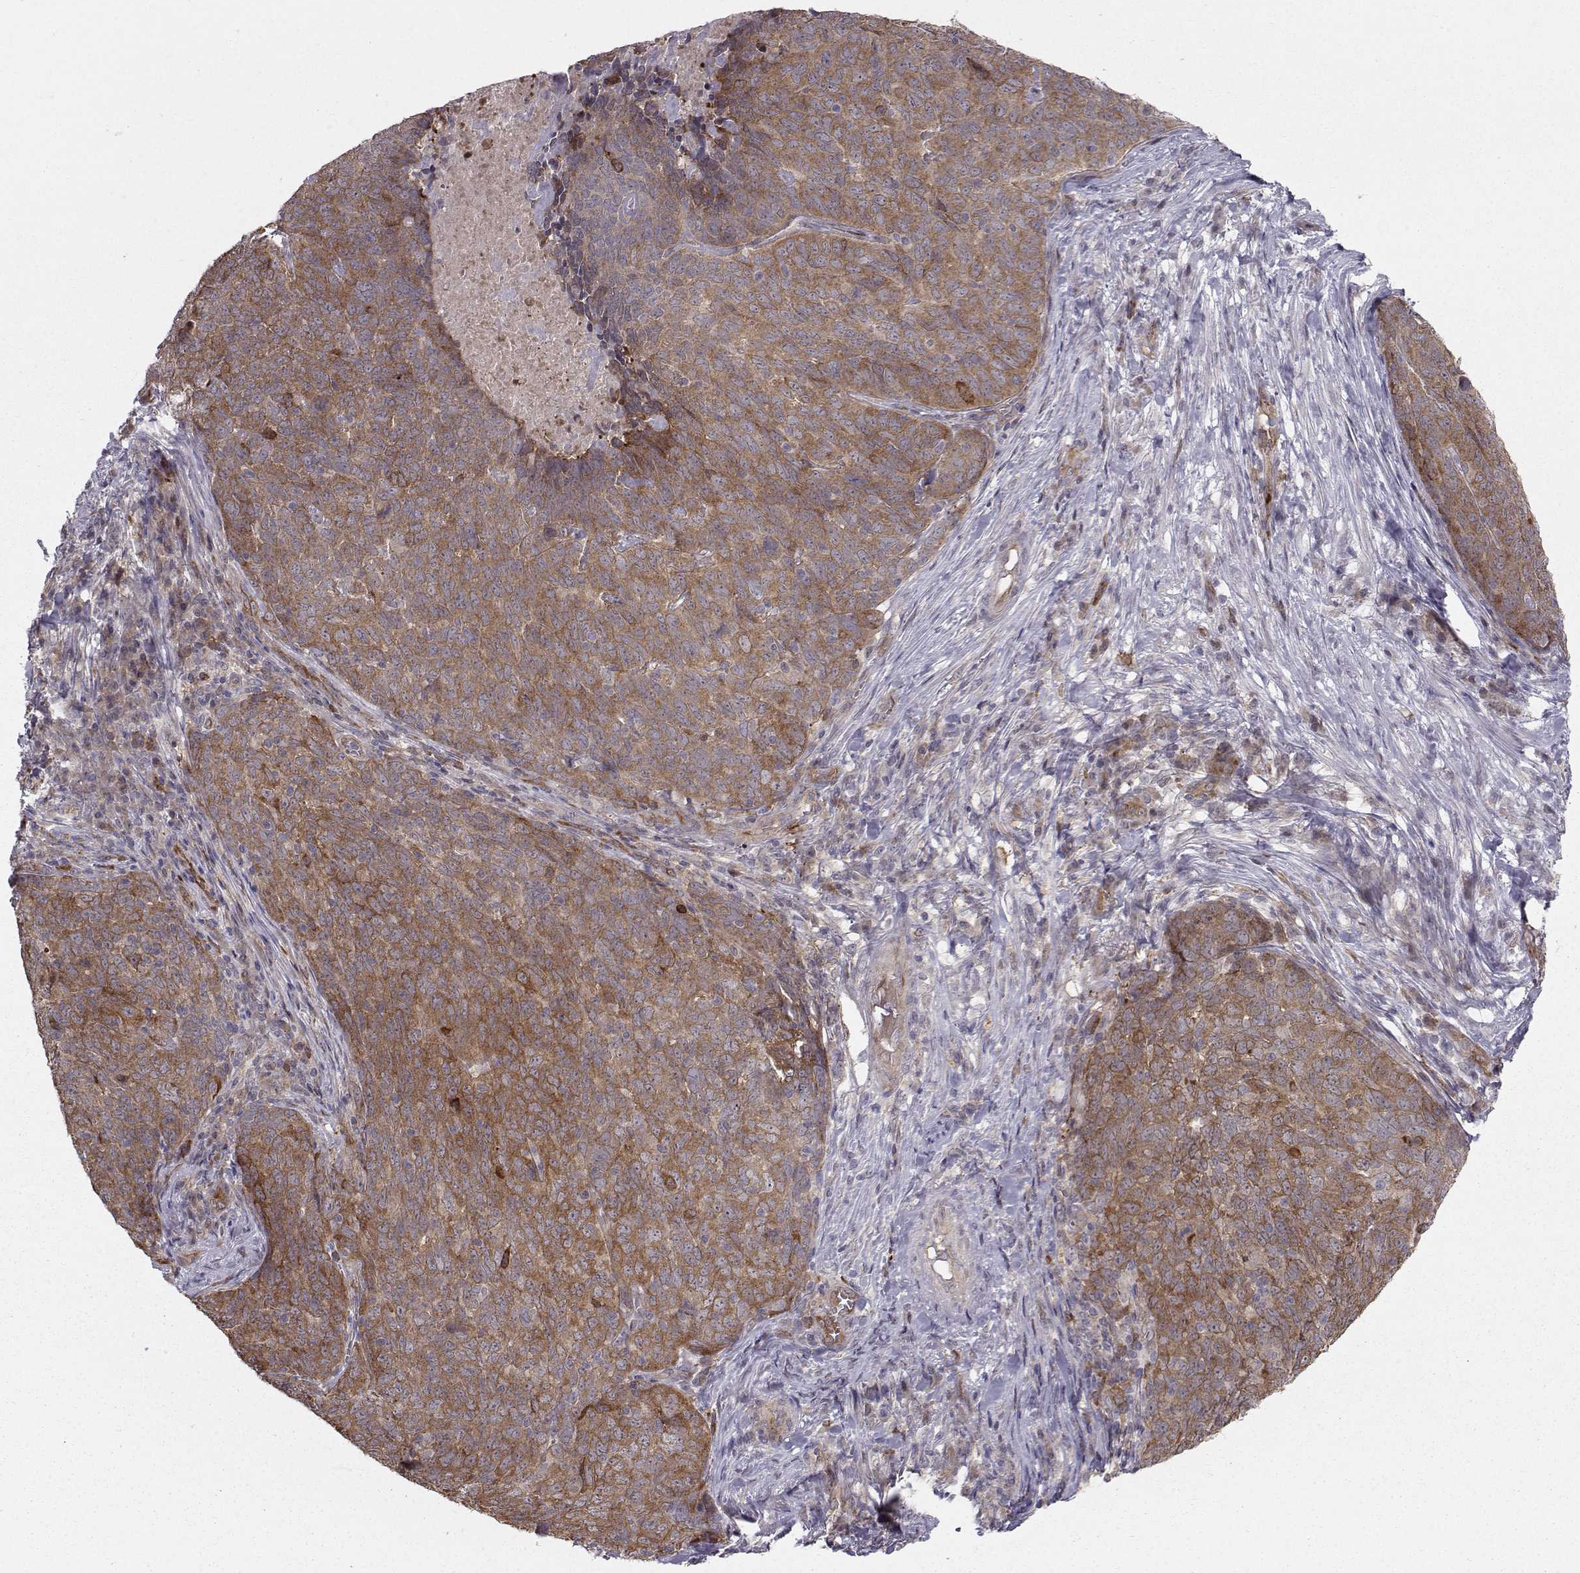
{"staining": {"intensity": "moderate", "quantity": ">75%", "location": "cytoplasmic/membranous"}, "tissue": "skin cancer", "cell_type": "Tumor cells", "image_type": "cancer", "snomed": [{"axis": "morphology", "description": "Squamous cell carcinoma, NOS"}, {"axis": "topography", "description": "Skin"}, {"axis": "topography", "description": "Anal"}], "caption": "This is an image of IHC staining of skin squamous cell carcinoma, which shows moderate expression in the cytoplasmic/membranous of tumor cells.", "gene": "HSP90AB1", "patient": {"sex": "female", "age": 51}}